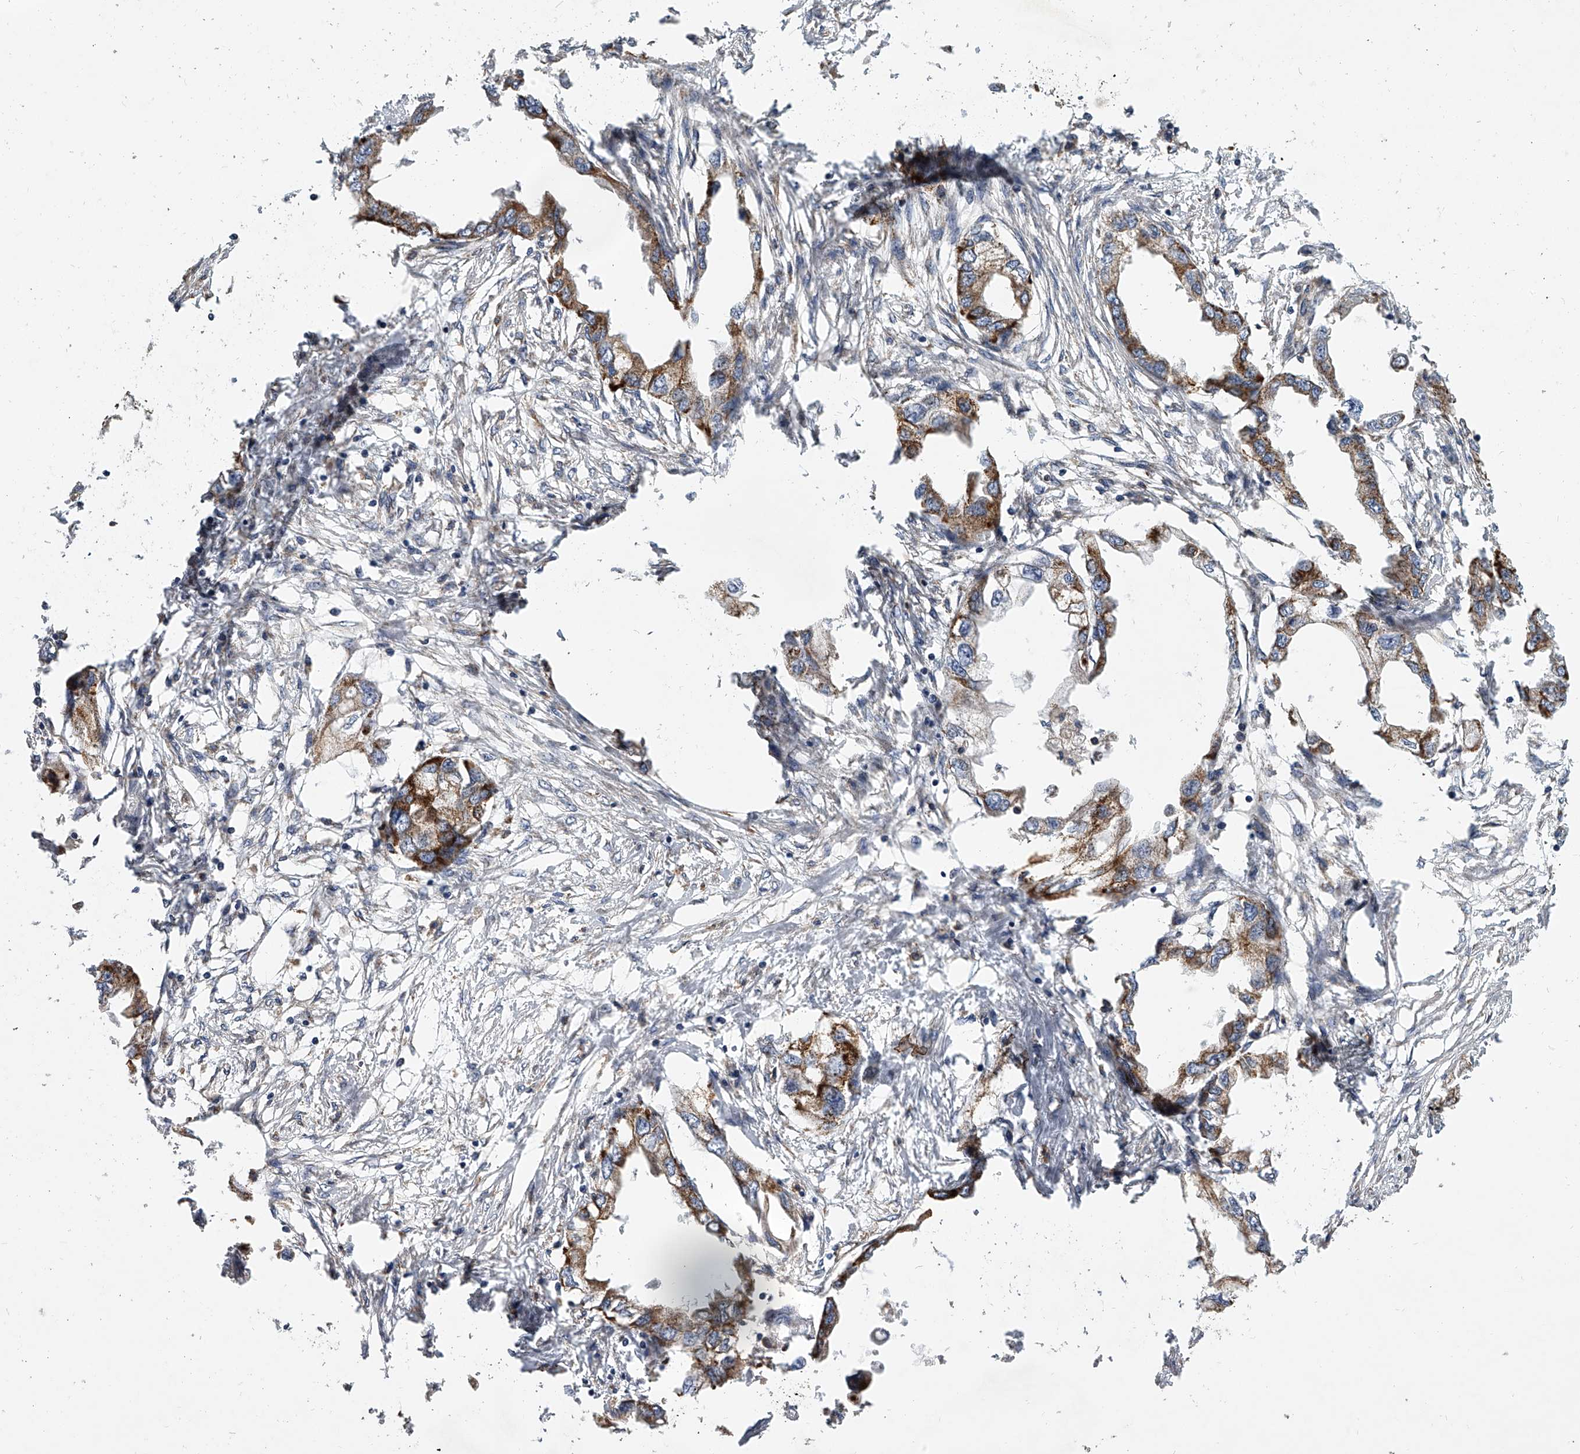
{"staining": {"intensity": "moderate", "quantity": ">75%", "location": "cytoplasmic/membranous"}, "tissue": "endometrial cancer", "cell_type": "Tumor cells", "image_type": "cancer", "snomed": [{"axis": "morphology", "description": "Adenocarcinoma, NOS"}, {"axis": "morphology", "description": "Adenocarcinoma, metastatic, NOS"}, {"axis": "topography", "description": "Adipose tissue"}, {"axis": "topography", "description": "Endometrium"}], "caption": "DAB (3,3'-diaminobenzidine) immunohistochemical staining of endometrial cancer demonstrates moderate cytoplasmic/membranous protein staining in about >75% of tumor cells. Nuclei are stained in blue.", "gene": "EXOC4", "patient": {"sex": "female", "age": 67}}